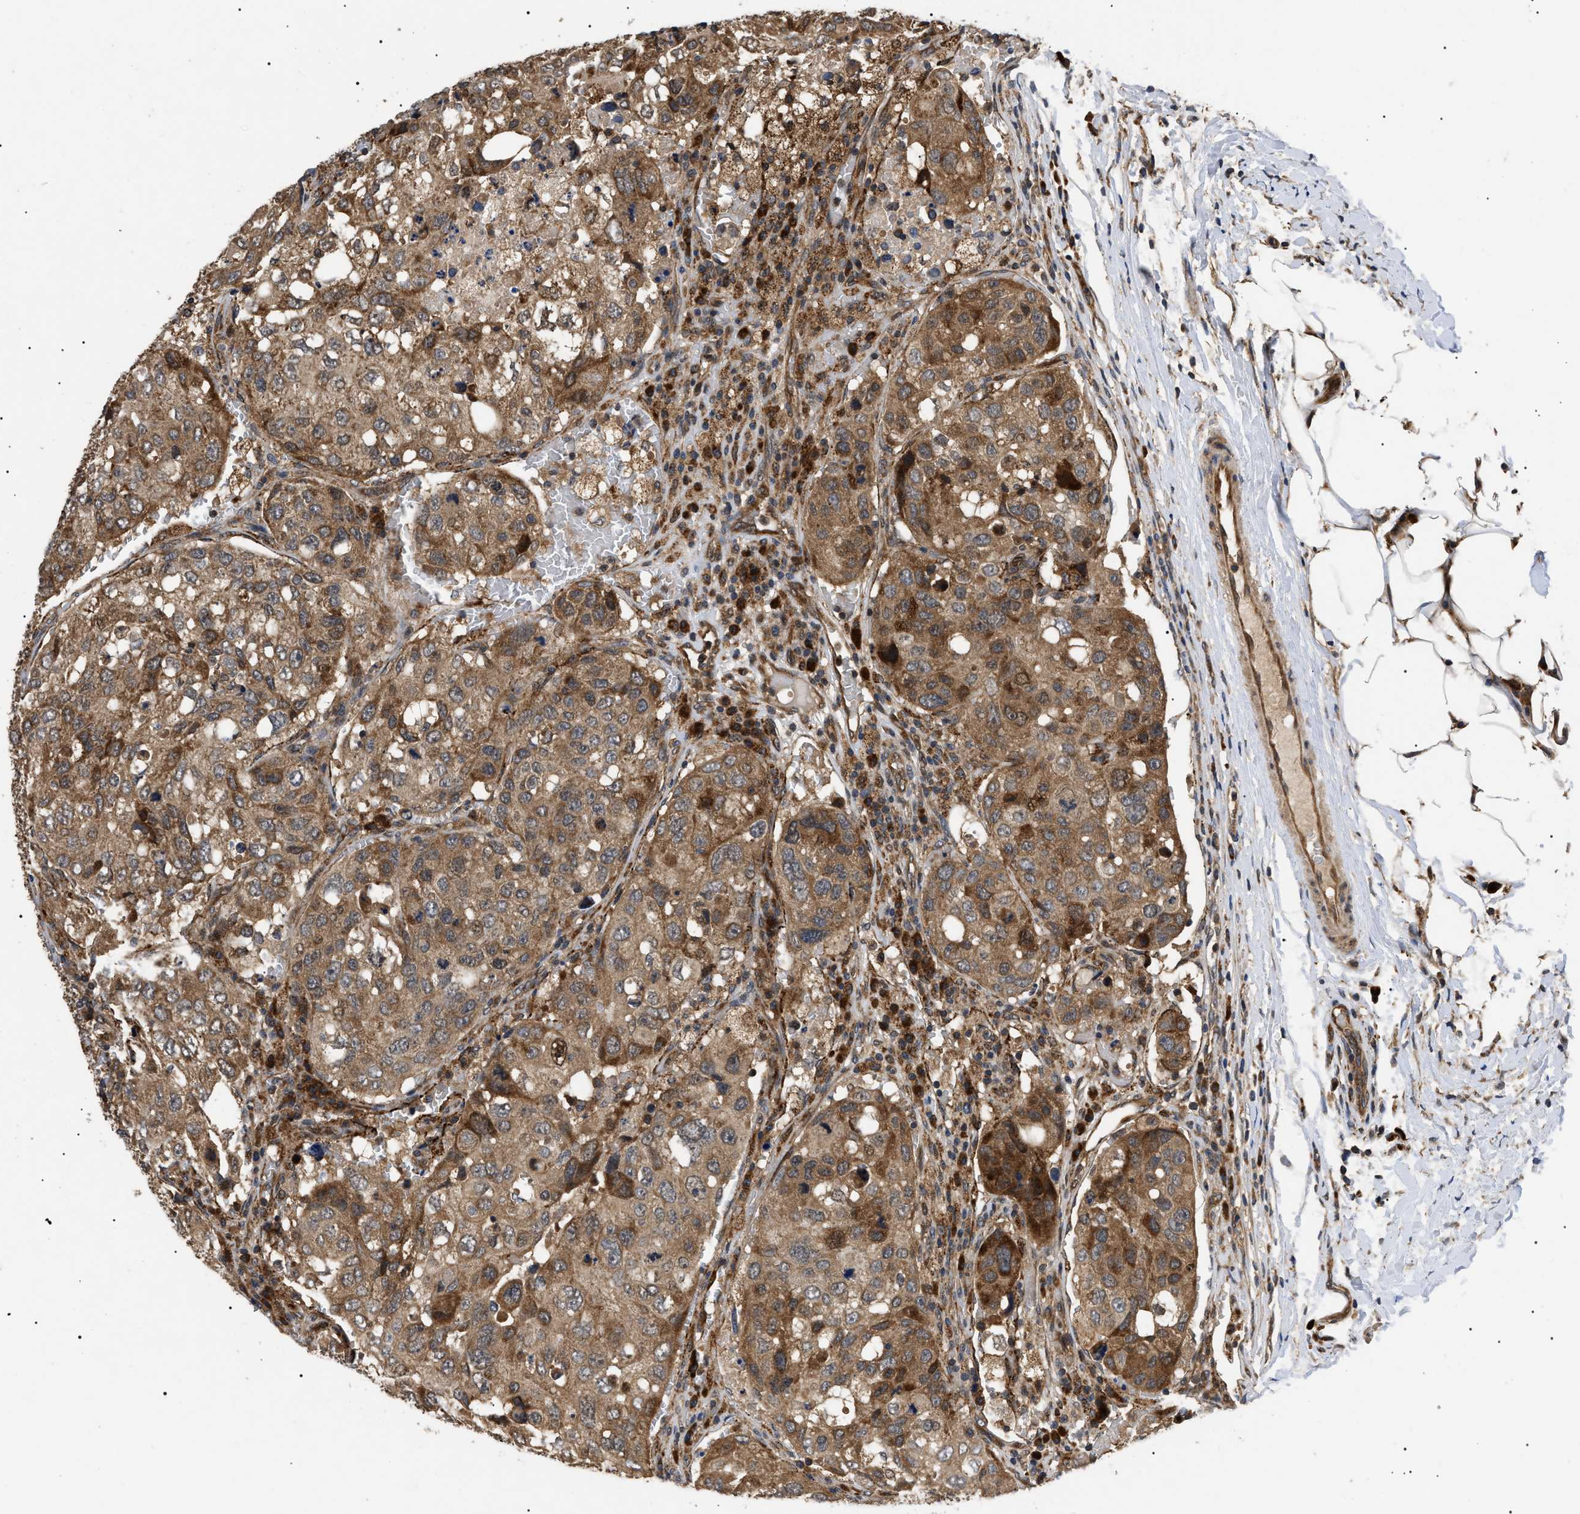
{"staining": {"intensity": "moderate", "quantity": ">75%", "location": "cytoplasmic/membranous,nuclear"}, "tissue": "urothelial cancer", "cell_type": "Tumor cells", "image_type": "cancer", "snomed": [{"axis": "morphology", "description": "Urothelial carcinoma, High grade"}, {"axis": "topography", "description": "Lymph node"}, {"axis": "topography", "description": "Urinary bladder"}], "caption": "This image displays urothelial carcinoma (high-grade) stained with IHC to label a protein in brown. The cytoplasmic/membranous and nuclear of tumor cells show moderate positivity for the protein. Nuclei are counter-stained blue.", "gene": "ASTL", "patient": {"sex": "male", "age": 51}}